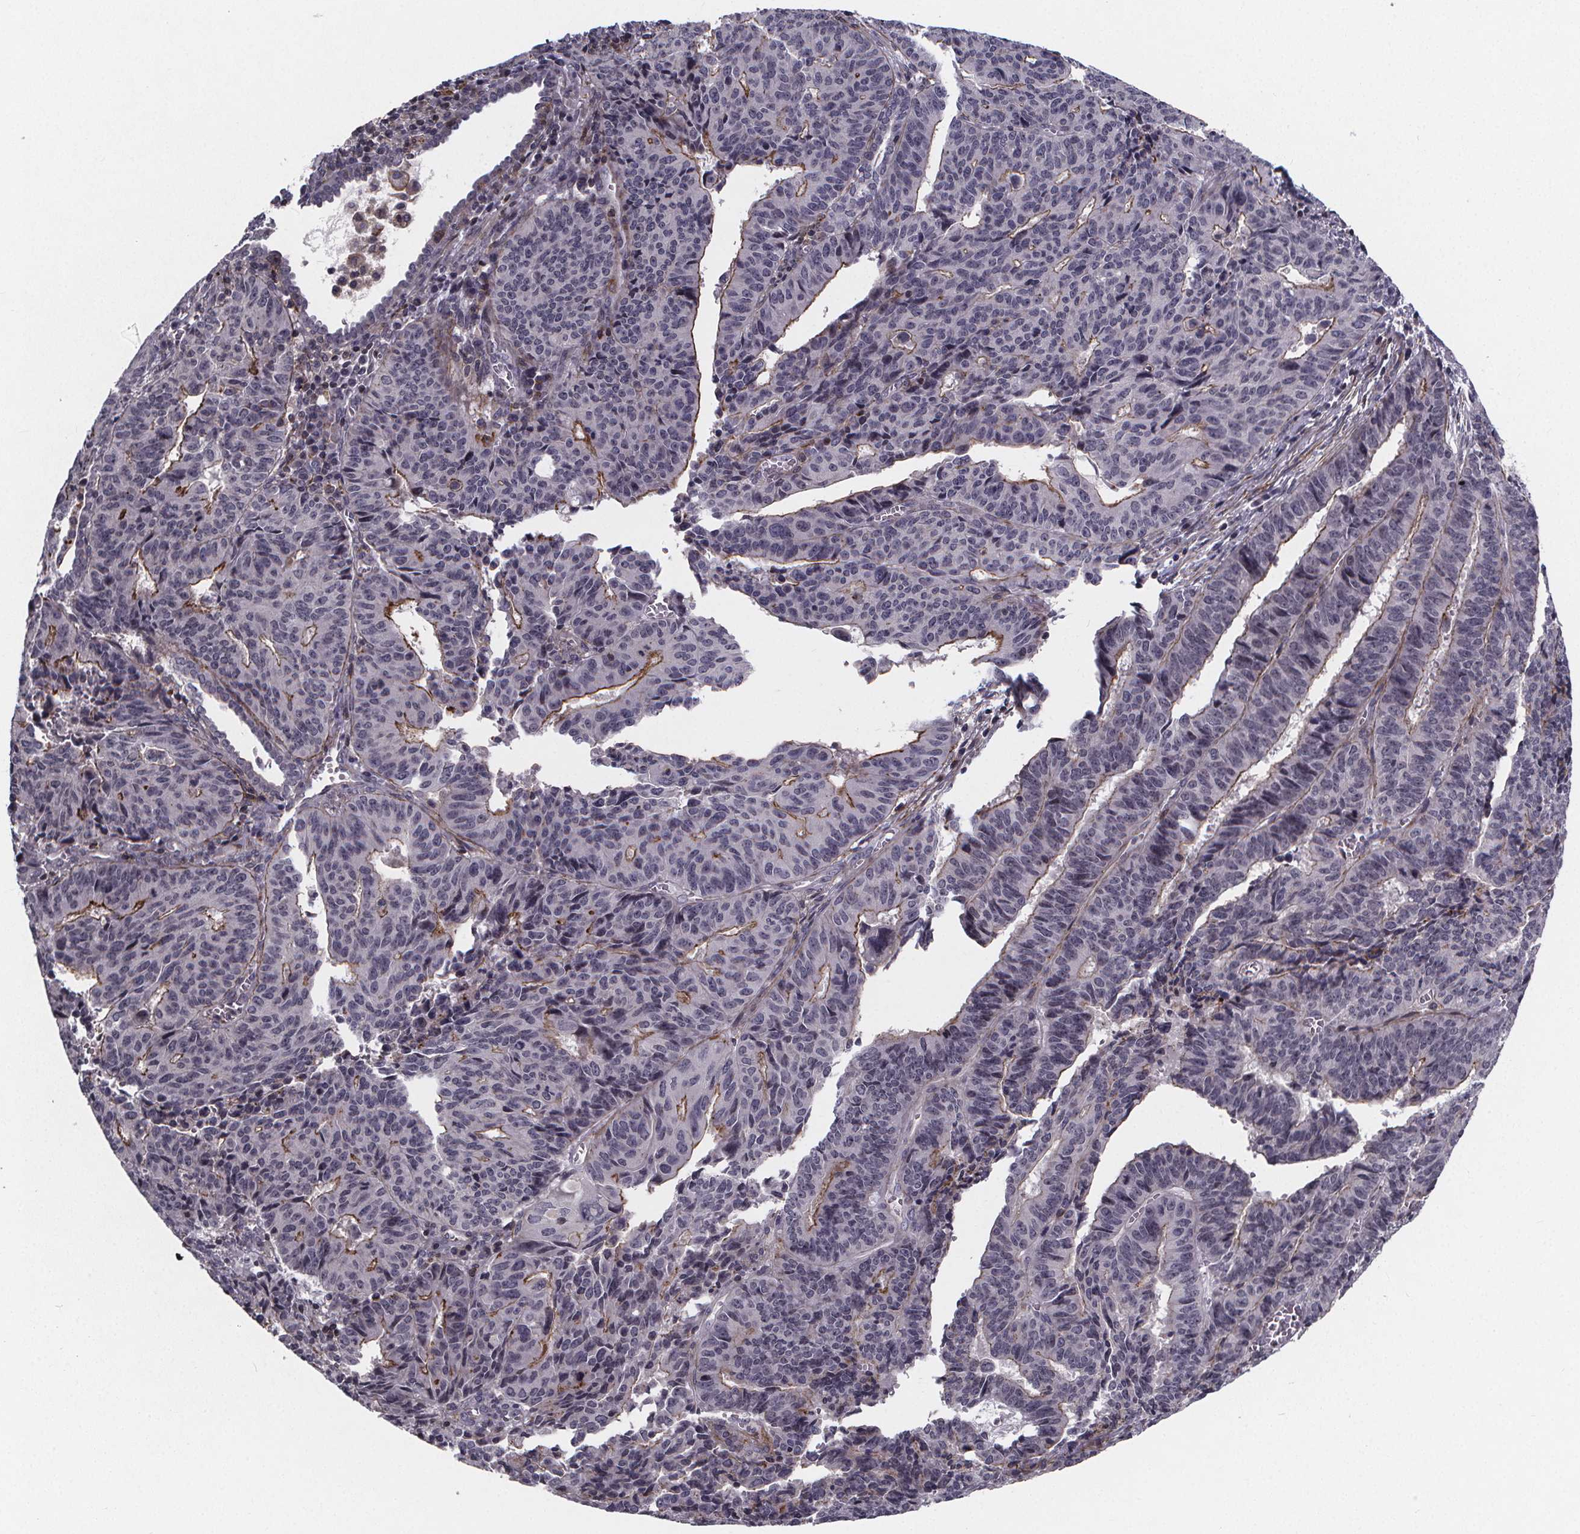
{"staining": {"intensity": "moderate", "quantity": "<25%", "location": "cytoplasmic/membranous"}, "tissue": "endometrial cancer", "cell_type": "Tumor cells", "image_type": "cancer", "snomed": [{"axis": "morphology", "description": "Adenocarcinoma, NOS"}, {"axis": "topography", "description": "Endometrium"}], "caption": "A high-resolution photomicrograph shows immunohistochemistry (IHC) staining of adenocarcinoma (endometrial), which reveals moderate cytoplasmic/membranous positivity in about <25% of tumor cells. (IHC, brightfield microscopy, high magnification).", "gene": "FBXW2", "patient": {"sex": "female", "age": 65}}